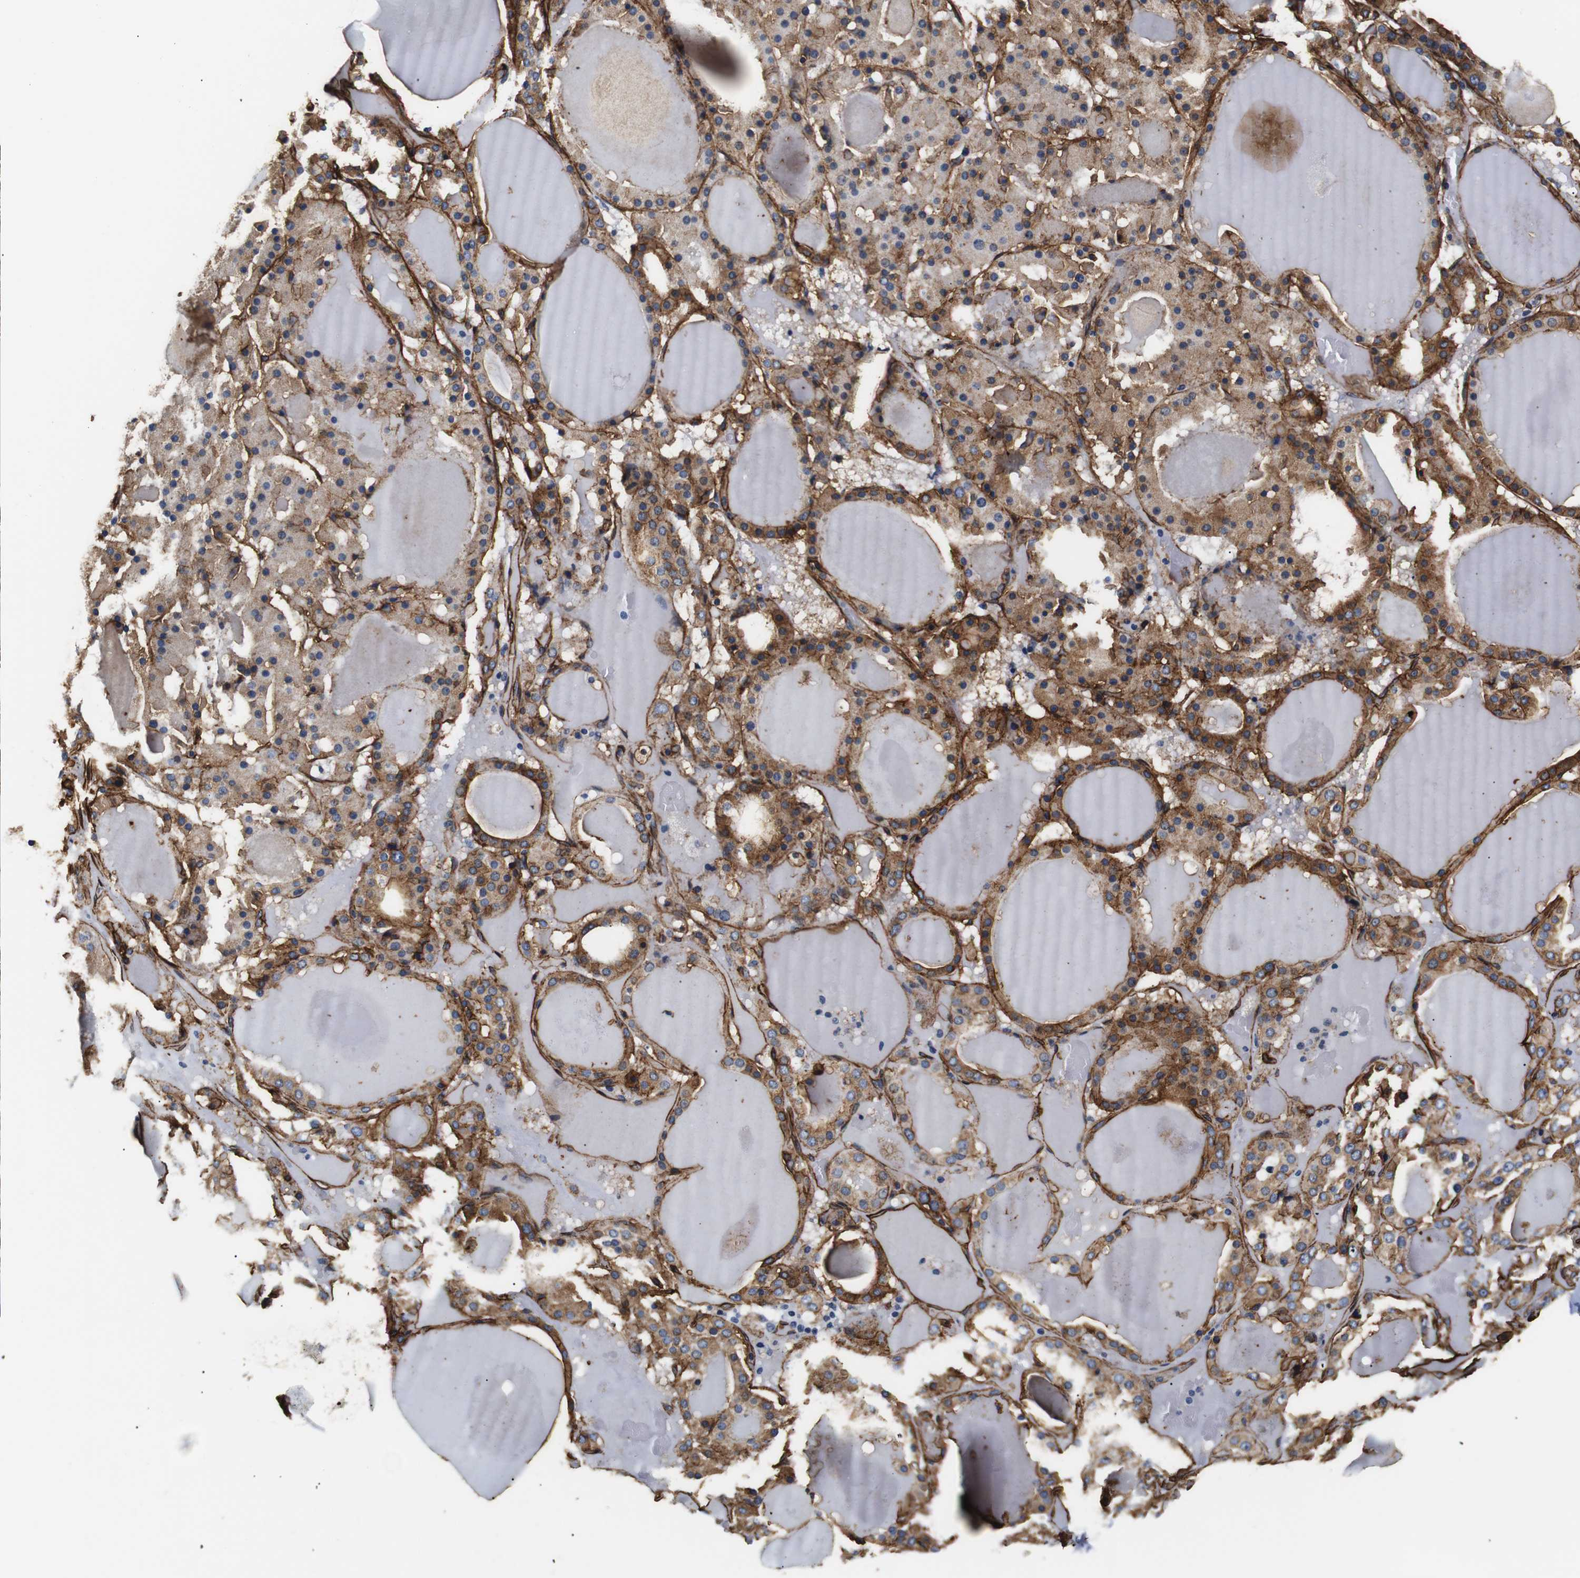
{"staining": {"intensity": "moderate", "quantity": ">75%", "location": "cytoplasmic/membranous"}, "tissue": "thyroid gland", "cell_type": "Glandular cells", "image_type": "normal", "snomed": [{"axis": "morphology", "description": "Normal tissue, NOS"}, {"axis": "morphology", "description": "Carcinoma, NOS"}, {"axis": "topography", "description": "Thyroid gland"}], "caption": "Thyroid gland stained with IHC reveals moderate cytoplasmic/membranous positivity in about >75% of glandular cells.", "gene": "CAV2", "patient": {"sex": "female", "age": 86}}